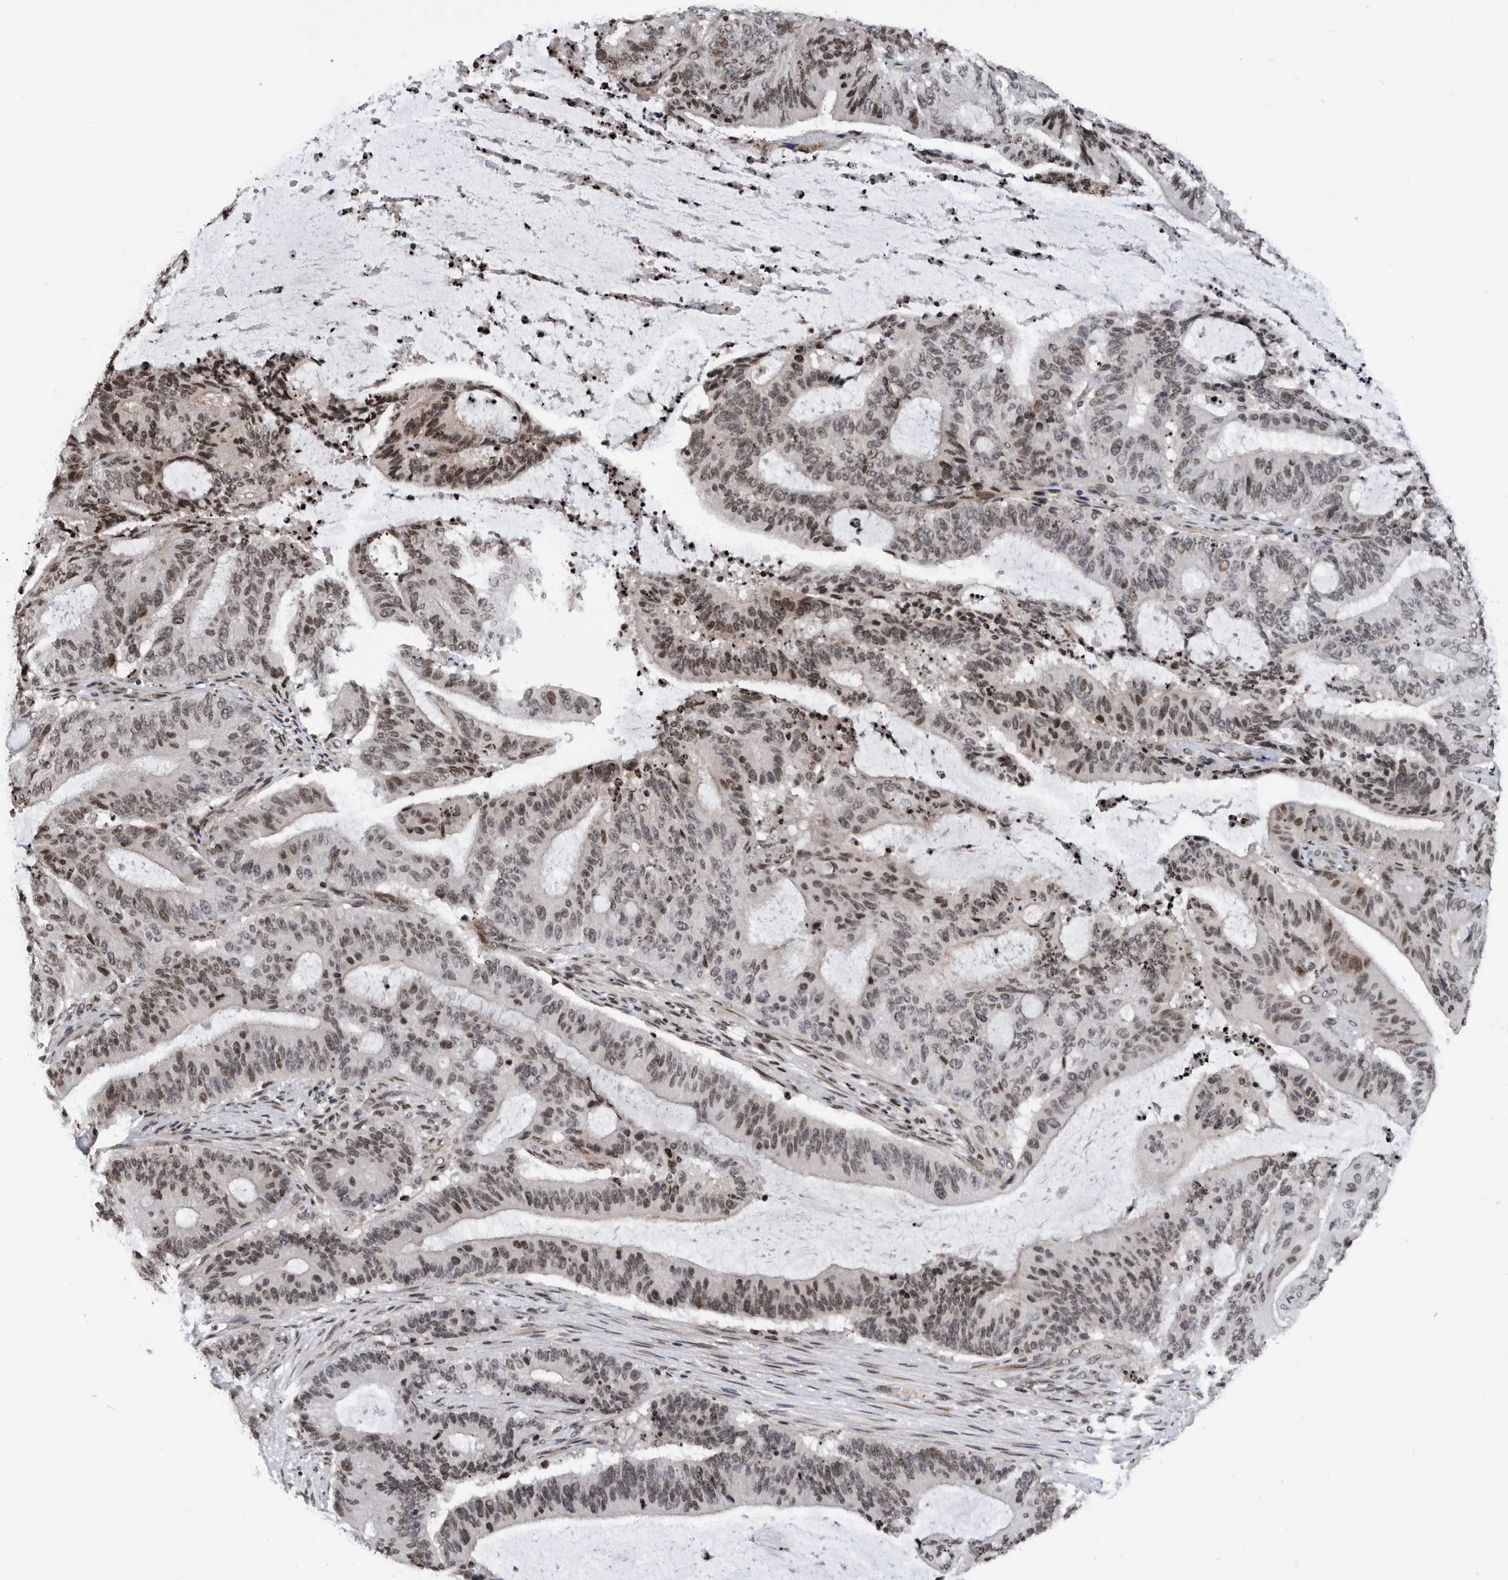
{"staining": {"intensity": "moderate", "quantity": "25%-75%", "location": "nuclear"}, "tissue": "liver cancer", "cell_type": "Tumor cells", "image_type": "cancer", "snomed": [{"axis": "morphology", "description": "Normal tissue, NOS"}, {"axis": "morphology", "description": "Cholangiocarcinoma"}, {"axis": "topography", "description": "Liver"}, {"axis": "topography", "description": "Peripheral nerve tissue"}], "caption": "This image reveals cholangiocarcinoma (liver) stained with immunohistochemistry to label a protein in brown. The nuclear of tumor cells show moderate positivity for the protein. Nuclei are counter-stained blue.", "gene": "SNRNP48", "patient": {"sex": "female", "age": 73}}